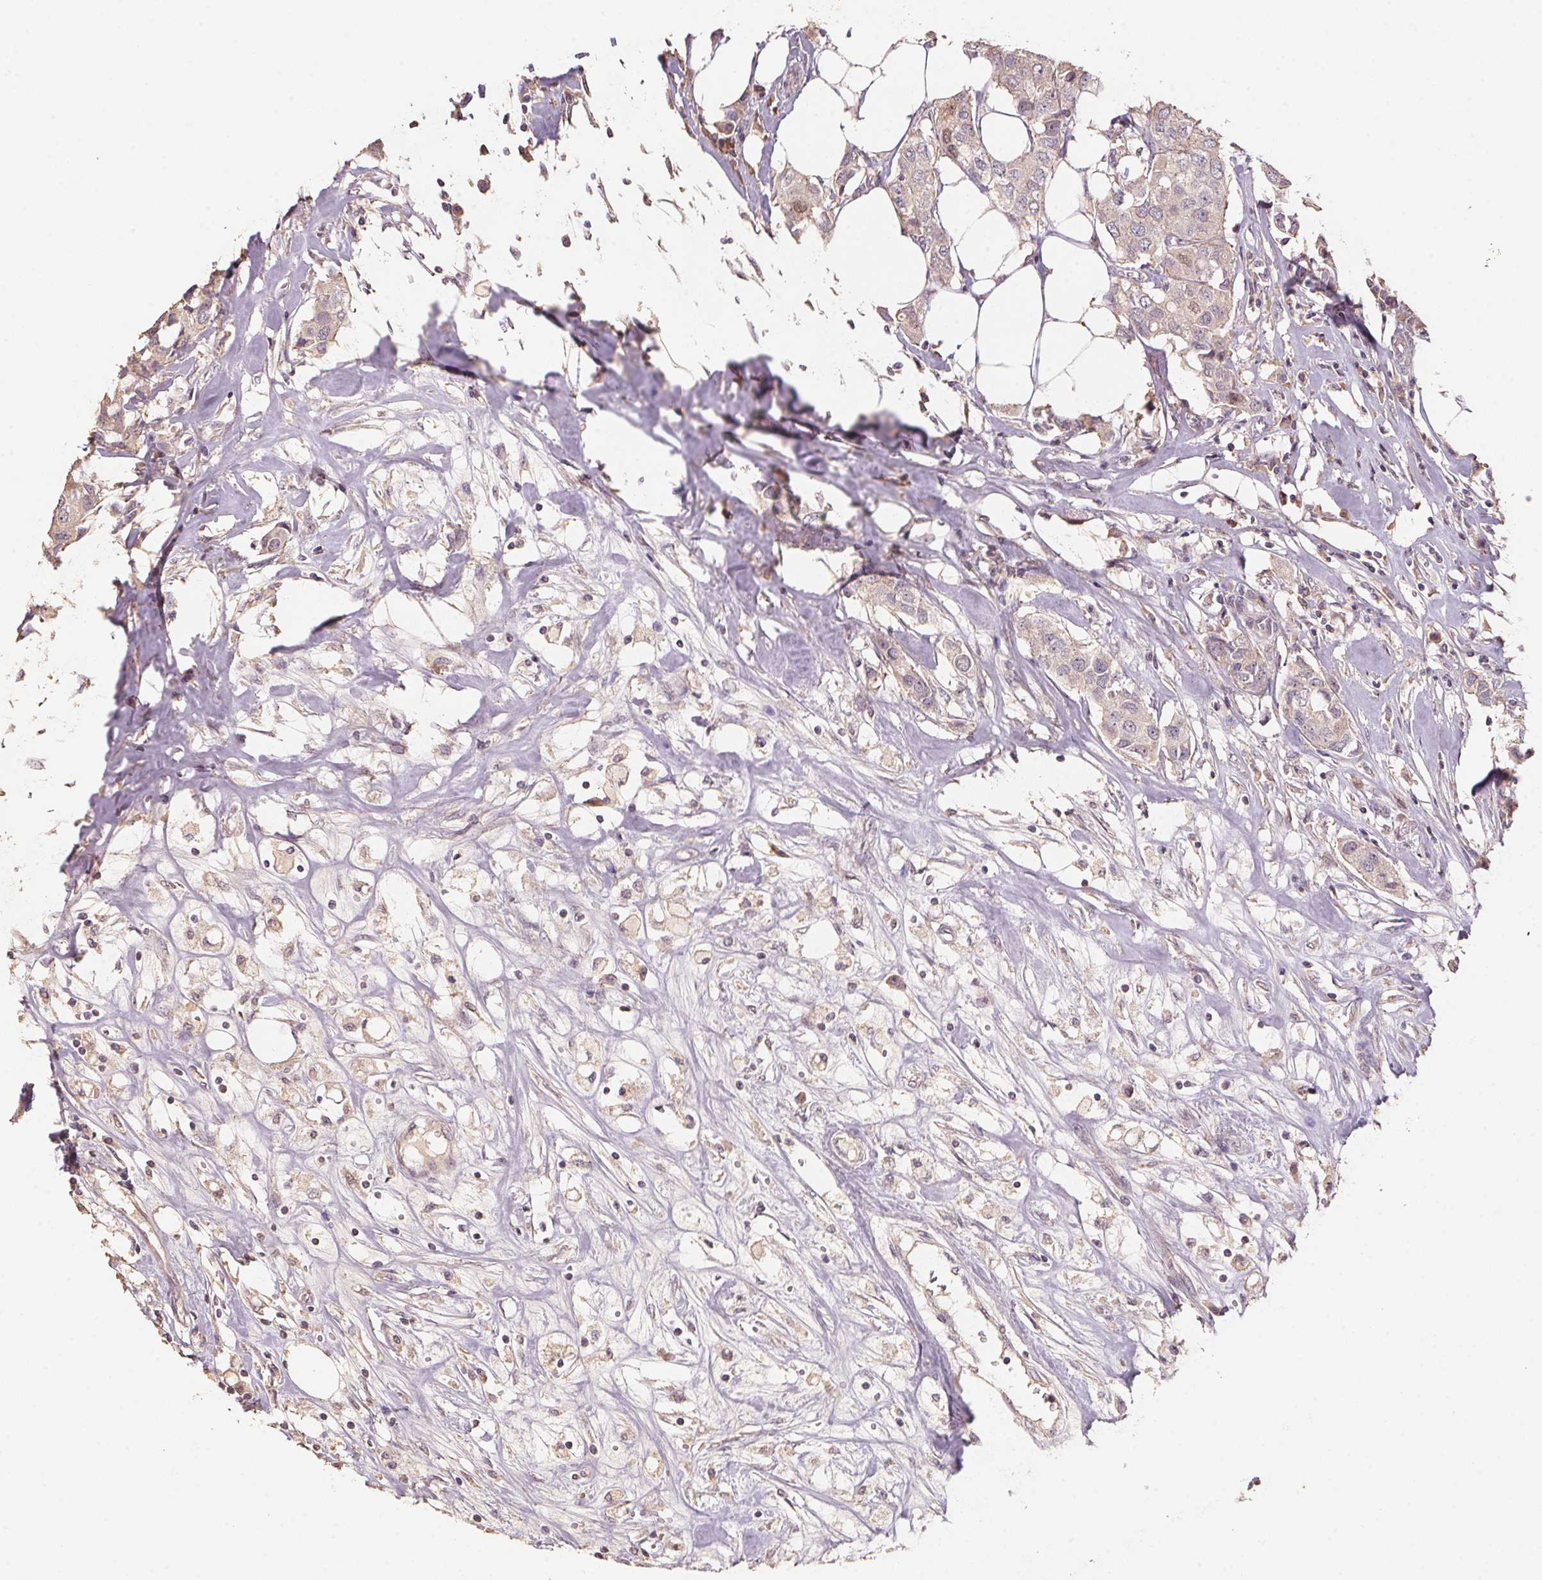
{"staining": {"intensity": "weak", "quantity": "<25%", "location": "cytoplasmic/membranous,nuclear"}, "tissue": "breast cancer", "cell_type": "Tumor cells", "image_type": "cancer", "snomed": [{"axis": "morphology", "description": "Duct carcinoma"}, {"axis": "topography", "description": "Breast"}], "caption": "Immunohistochemistry (IHC) of breast cancer (infiltrating ductal carcinoma) exhibits no expression in tumor cells. The staining was performed using DAB to visualize the protein expression in brown, while the nuclei were stained in blue with hematoxylin (Magnification: 20x).", "gene": "CENPF", "patient": {"sex": "female", "age": 80}}